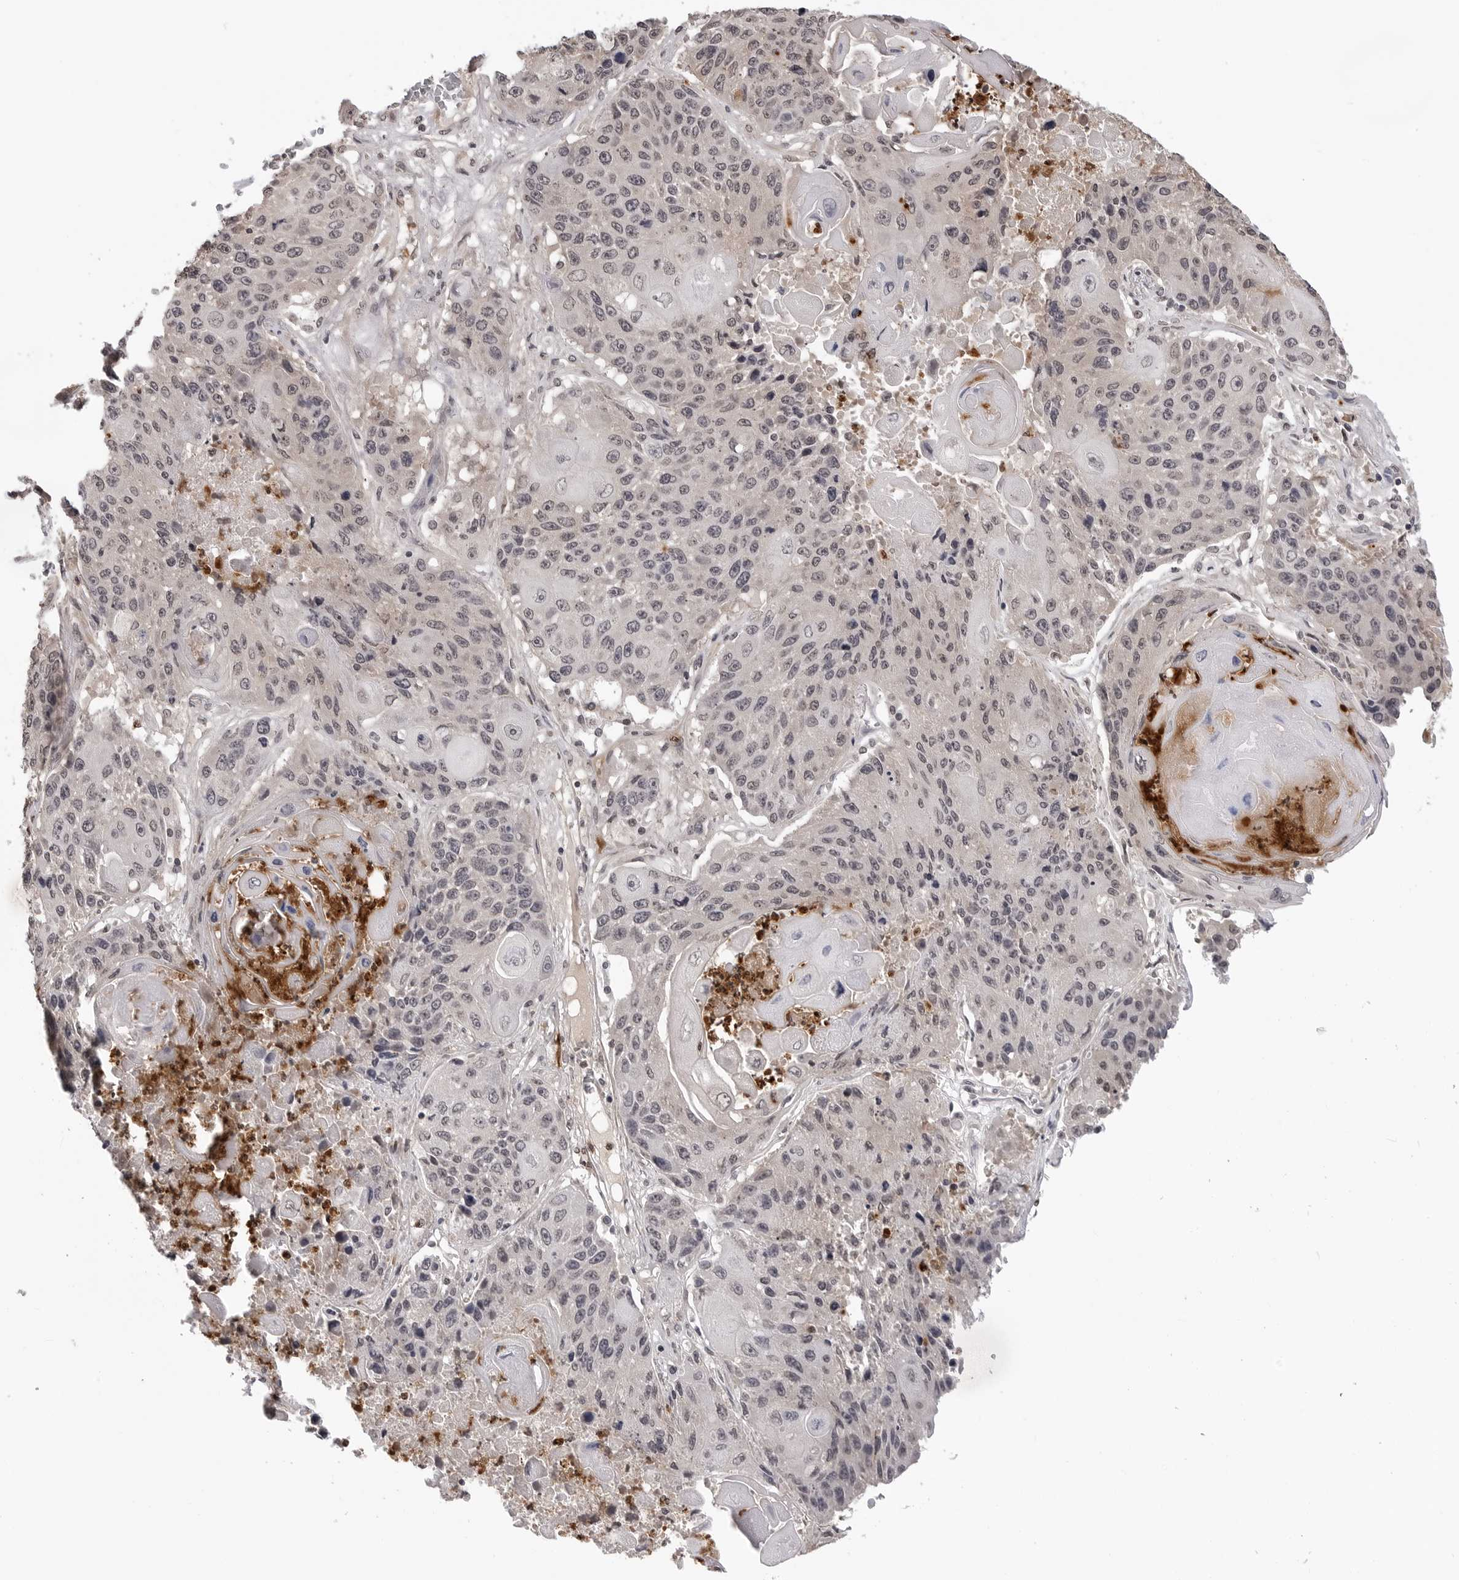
{"staining": {"intensity": "weak", "quantity": "<25%", "location": "nuclear"}, "tissue": "lung cancer", "cell_type": "Tumor cells", "image_type": "cancer", "snomed": [{"axis": "morphology", "description": "Squamous cell carcinoma, NOS"}, {"axis": "topography", "description": "Lung"}], "caption": "Tumor cells are negative for protein expression in human lung cancer.", "gene": "TRMT13", "patient": {"sex": "male", "age": 61}}